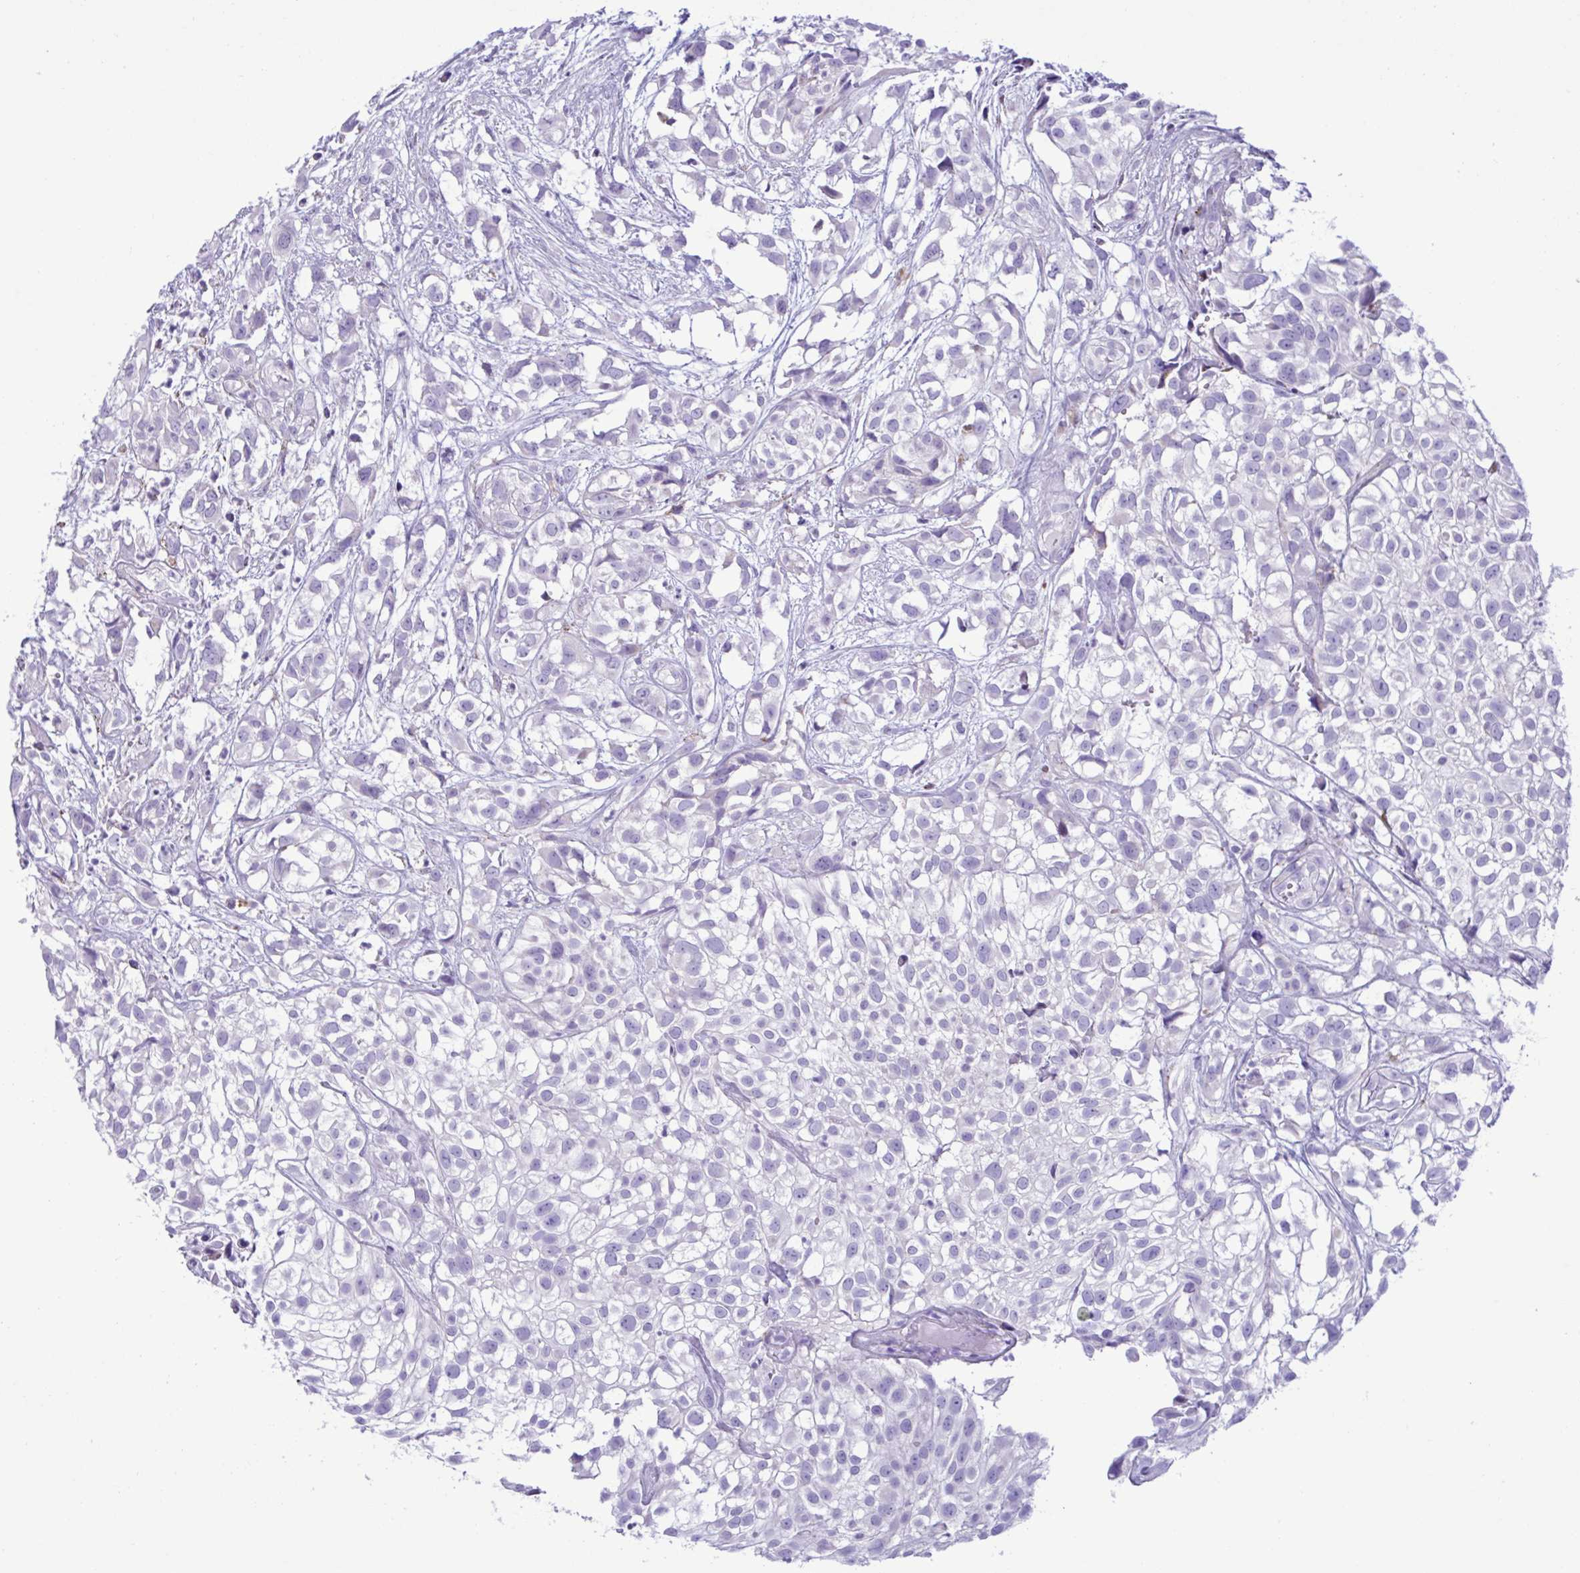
{"staining": {"intensity": "negative", "quantity": "none", "location": "none"}, "tissue": "urothelial cancer", "cell_type": "Tumor cells", "image_type": "cancer", "snomed": [{"axis": "morphology", "description": "Urothelial carcinoma, High grade"}, {"axis": "topography", "description": "Urinary bladder"}], "caption": "Immunohistochemistry (IHC) of human urothelial cancer exhibits no expression in tumor cells.", "gene": "XCL1", "patient": {"sex": "male", "age": 56}}